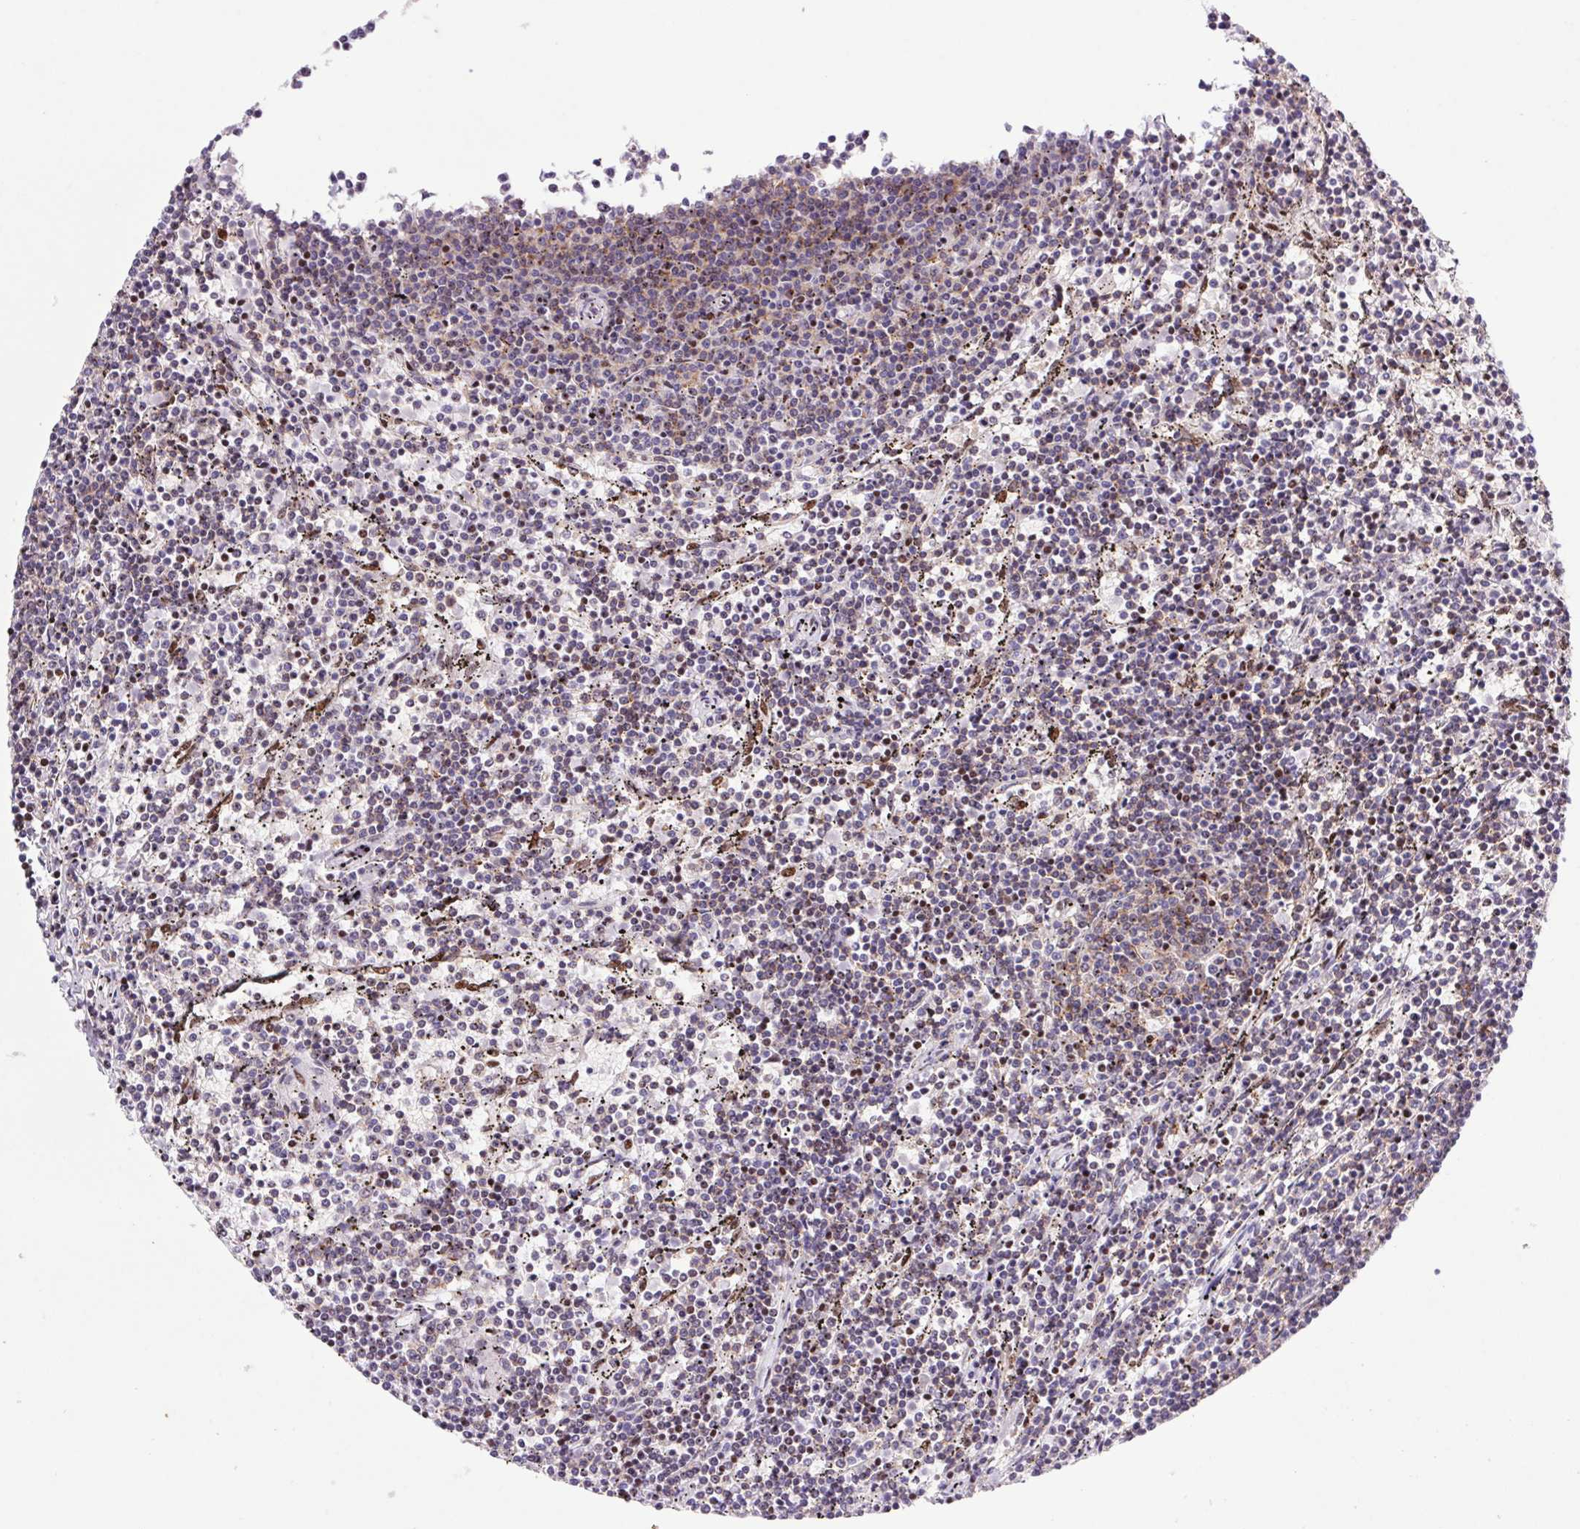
{"staining": {"intensity": "moderate", "quantity": "25%-75%", "location": "nuclear"}, "tissue": "lymphoma", "cell_type": "Tumor cells", "image_type": "cancer", "snomed": [{"axis": "morphology", "description": "Malignant lymphoma, non-Hodgkin's type, Low grade"}, {"axis": "topography", "description": "Spleen"}], "caption": "Protein expression analysis of lymphoma demonstrates moderate nuclear staining in approximately 25%-75% of tumor cells. The protein of interest is stained brown, and the nuclei are stained in blue (DAB (3,3'-diaminobenzidine) IHC with brightfield microscopy, high magnification).", "gene": "LDLRAD4", "patient": {"sex": "female", "age": 50}}